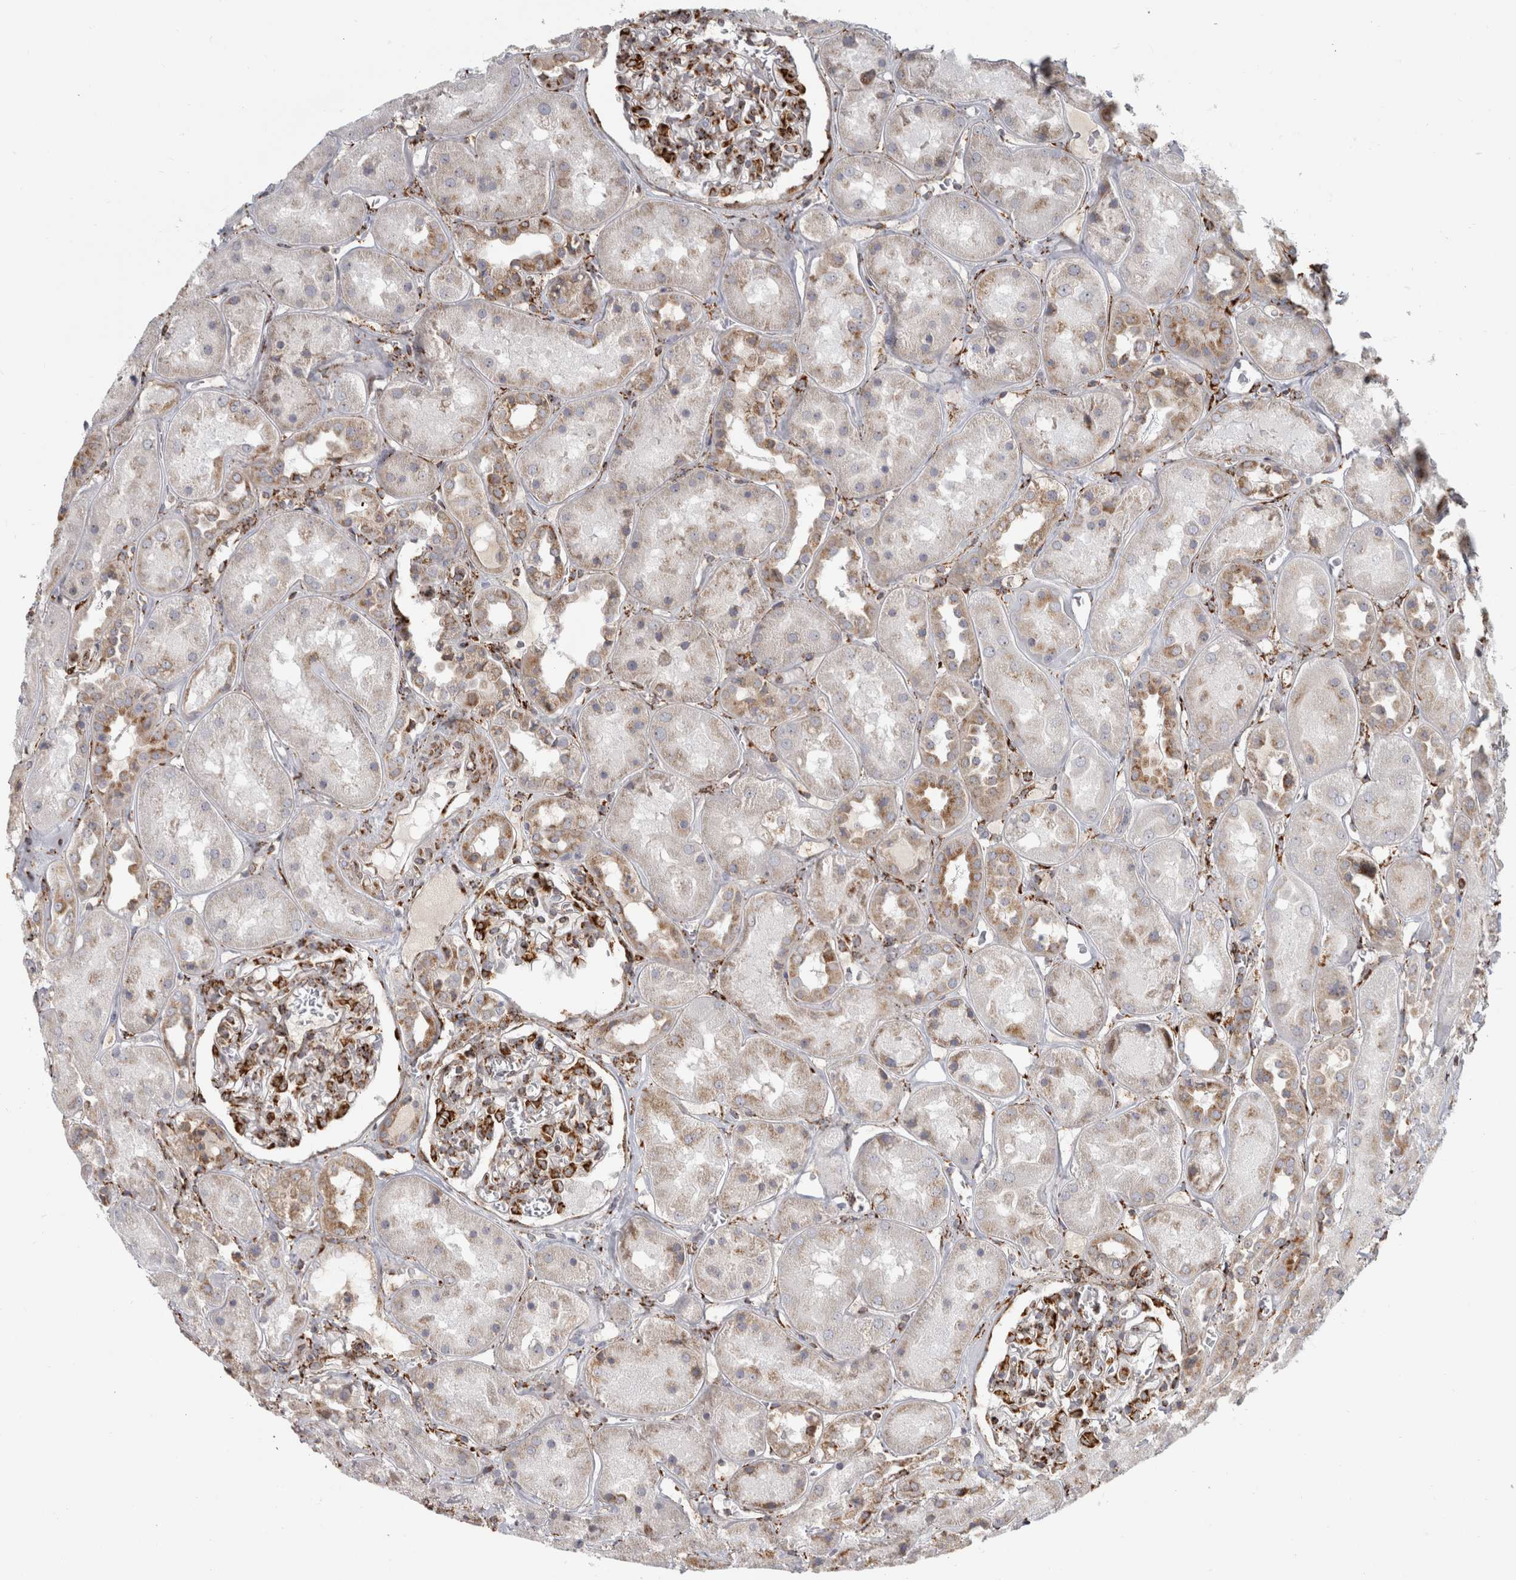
{"staining": {"intensity": "strong", "quantity": "25%-75%", "location": "cytoplasmic/membranous"}, "tissue": "kidney", "cell_type": "Cells in glomeruli", "image_type": "normal", "snomed": [{"axis": "morphology", "description": "Normal tissue, NOS"}, {"axis": "topography", "description": "Kidney"}], "caption": "Kidney stained with immunohistochemistry (IHC) reveals strong cytoplasmic/membranous expression in about 25%-75% of cells in glomeruli.", "gene": "OSTN", "patient": {"sex": "male", "age": 70}}